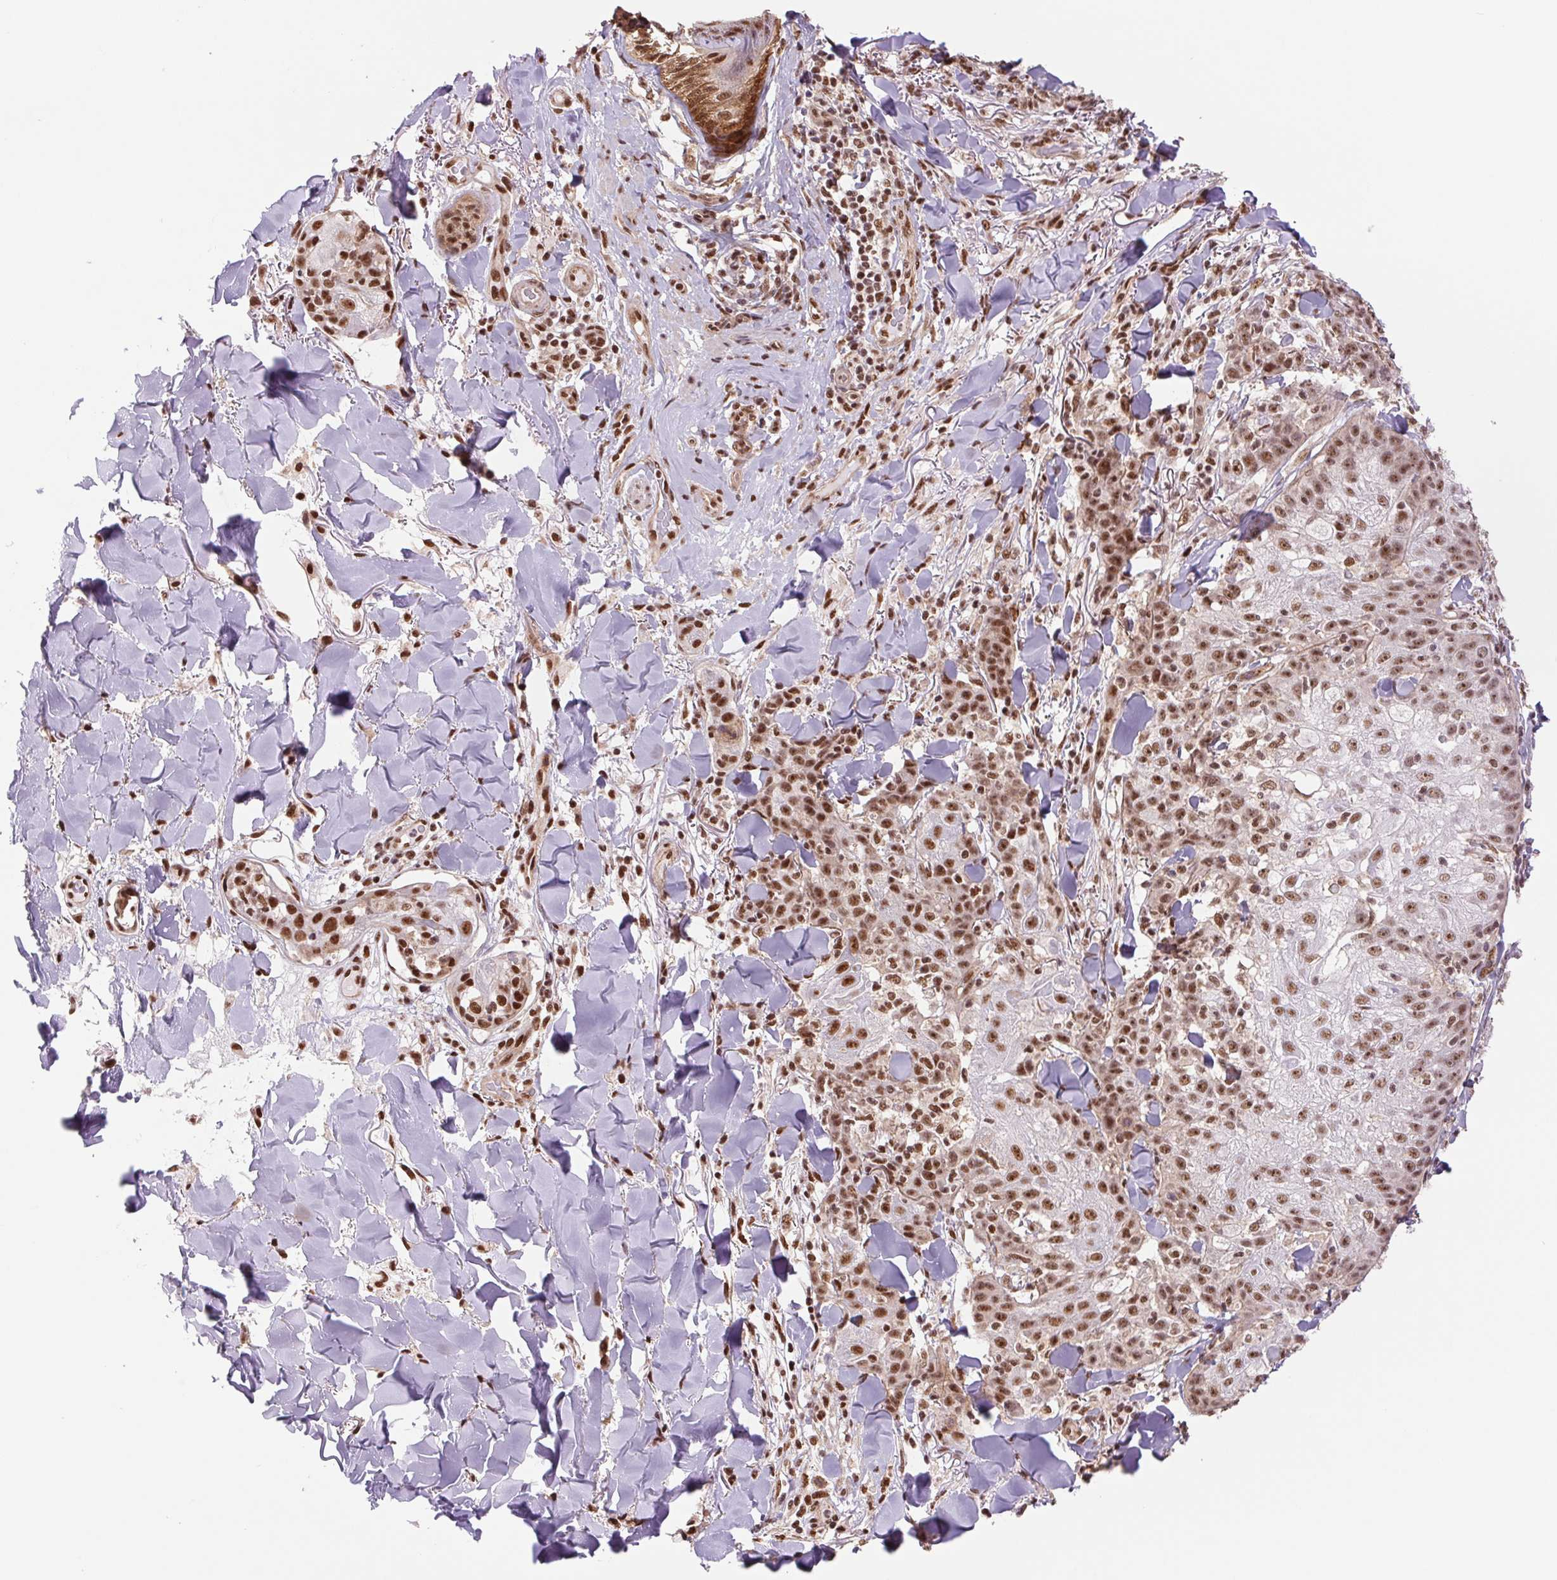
{"staining": {"intensity": "moderate", "quantity": ">75%", "location": "nuclear"}, "tissue": "skin cancer", "cell_type": "Tumor cells", "image_type": "cancer", "snomed": [{"axis": "morphology", "description": "Normal tissue, NOS"}, {"axis": "morphology", "description": "Squamous cell carcinoma, NOS"}, {"axis": "topography", "description": "Skin"}], "caption": "This is an image of immunohistochemistry staining of skin cancer, which shows moderate expression in the nuclear of tumor cells.", "gene": "CWC25", "patient": {"sex": "female", "age": 83}}